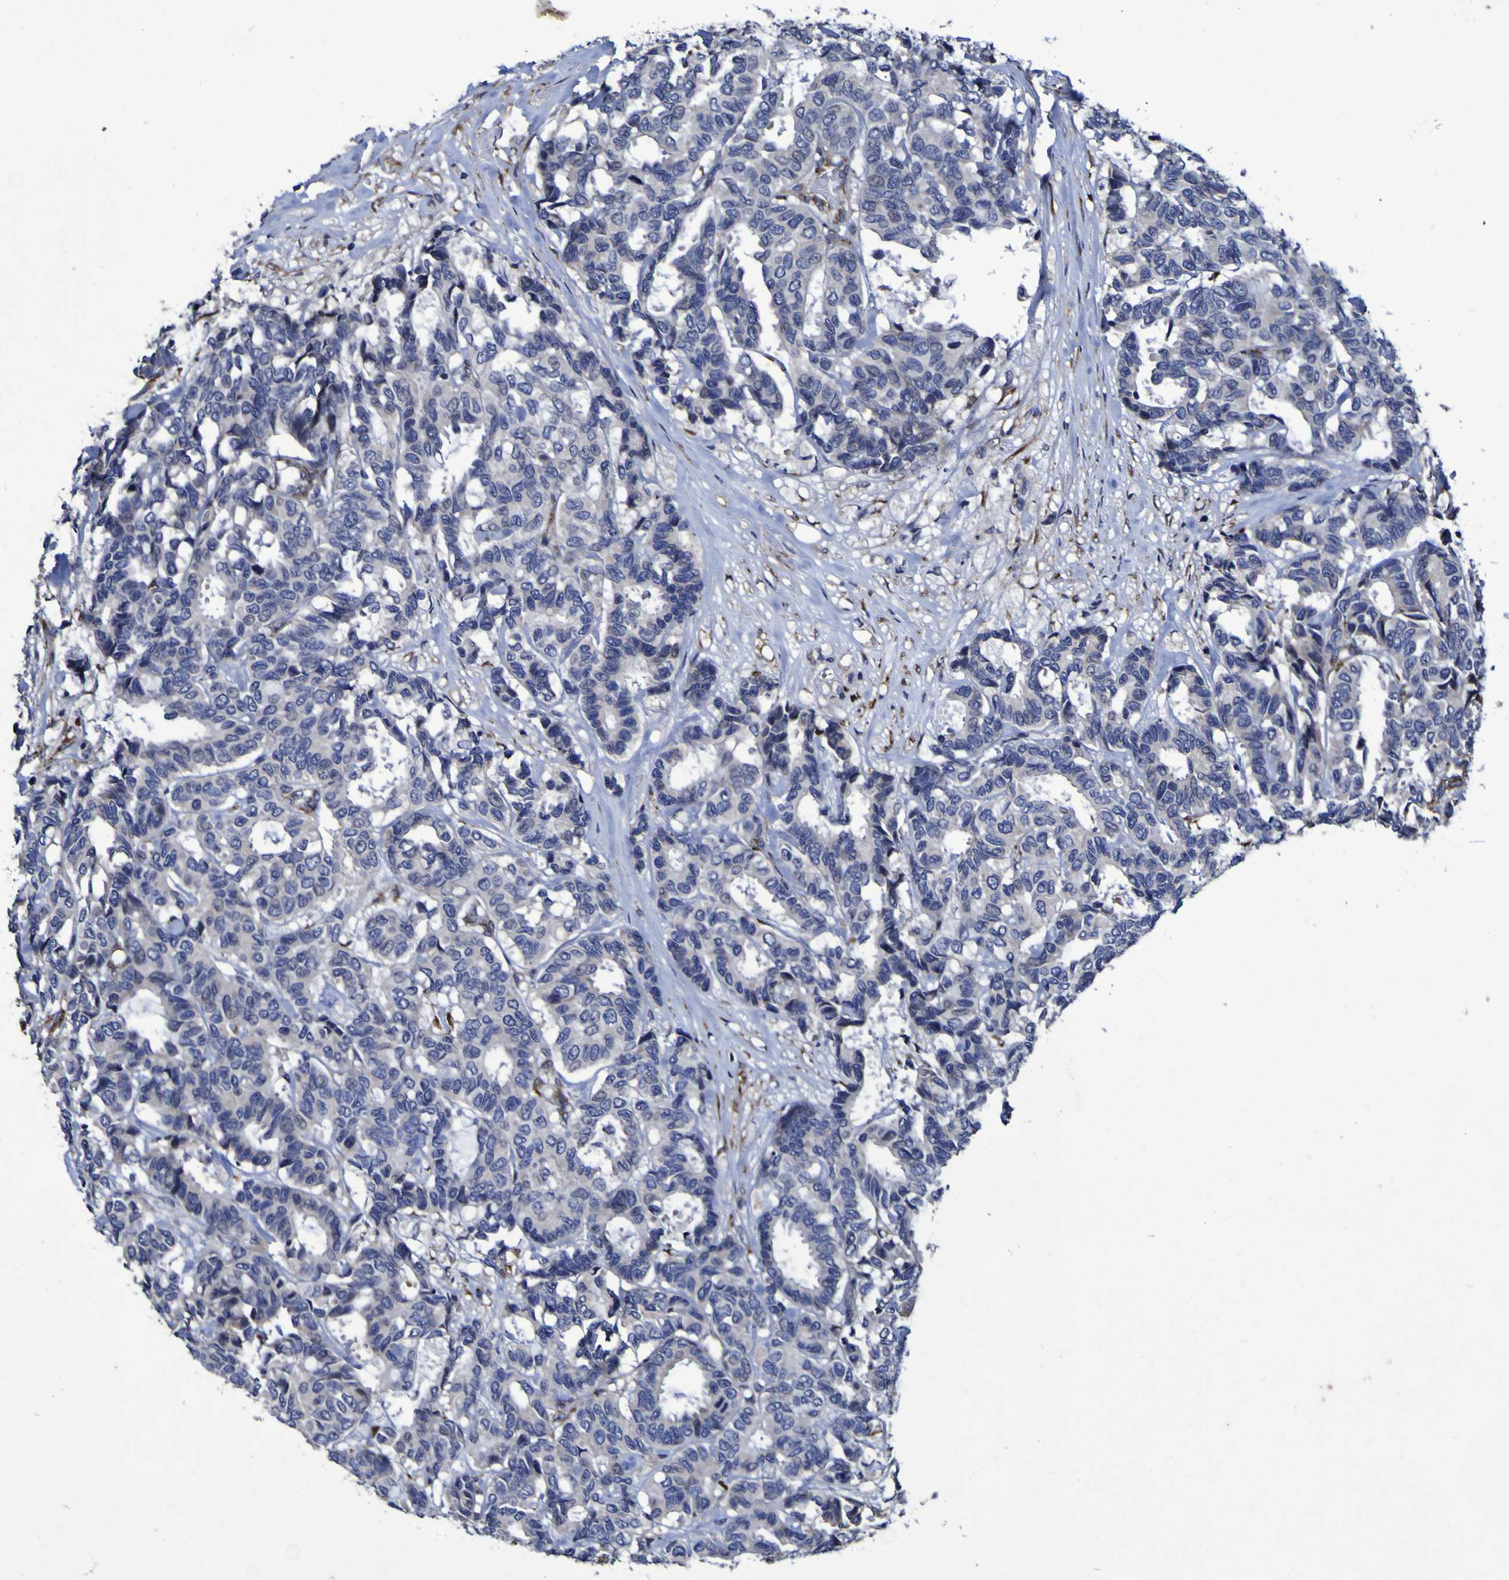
{"staining": {"intensity": "negative", "quantity": "none", "location": "none"}, "tissue": "breast cancer", "cell_type": "Tumor cells", "image_type": "cancer", "snomed": [{"axis": "morphology", "description": "Duct carcinoma"}, {"axis": "topography", "description": "Breast"}], "caption": "Breast cancer (infiltrating ductal carcinoma) was stained to show a protein in brown. There is no significant expression in tumor cells.", "gene": "P3H1", "patient": {"sex": "female", "age": 87}}